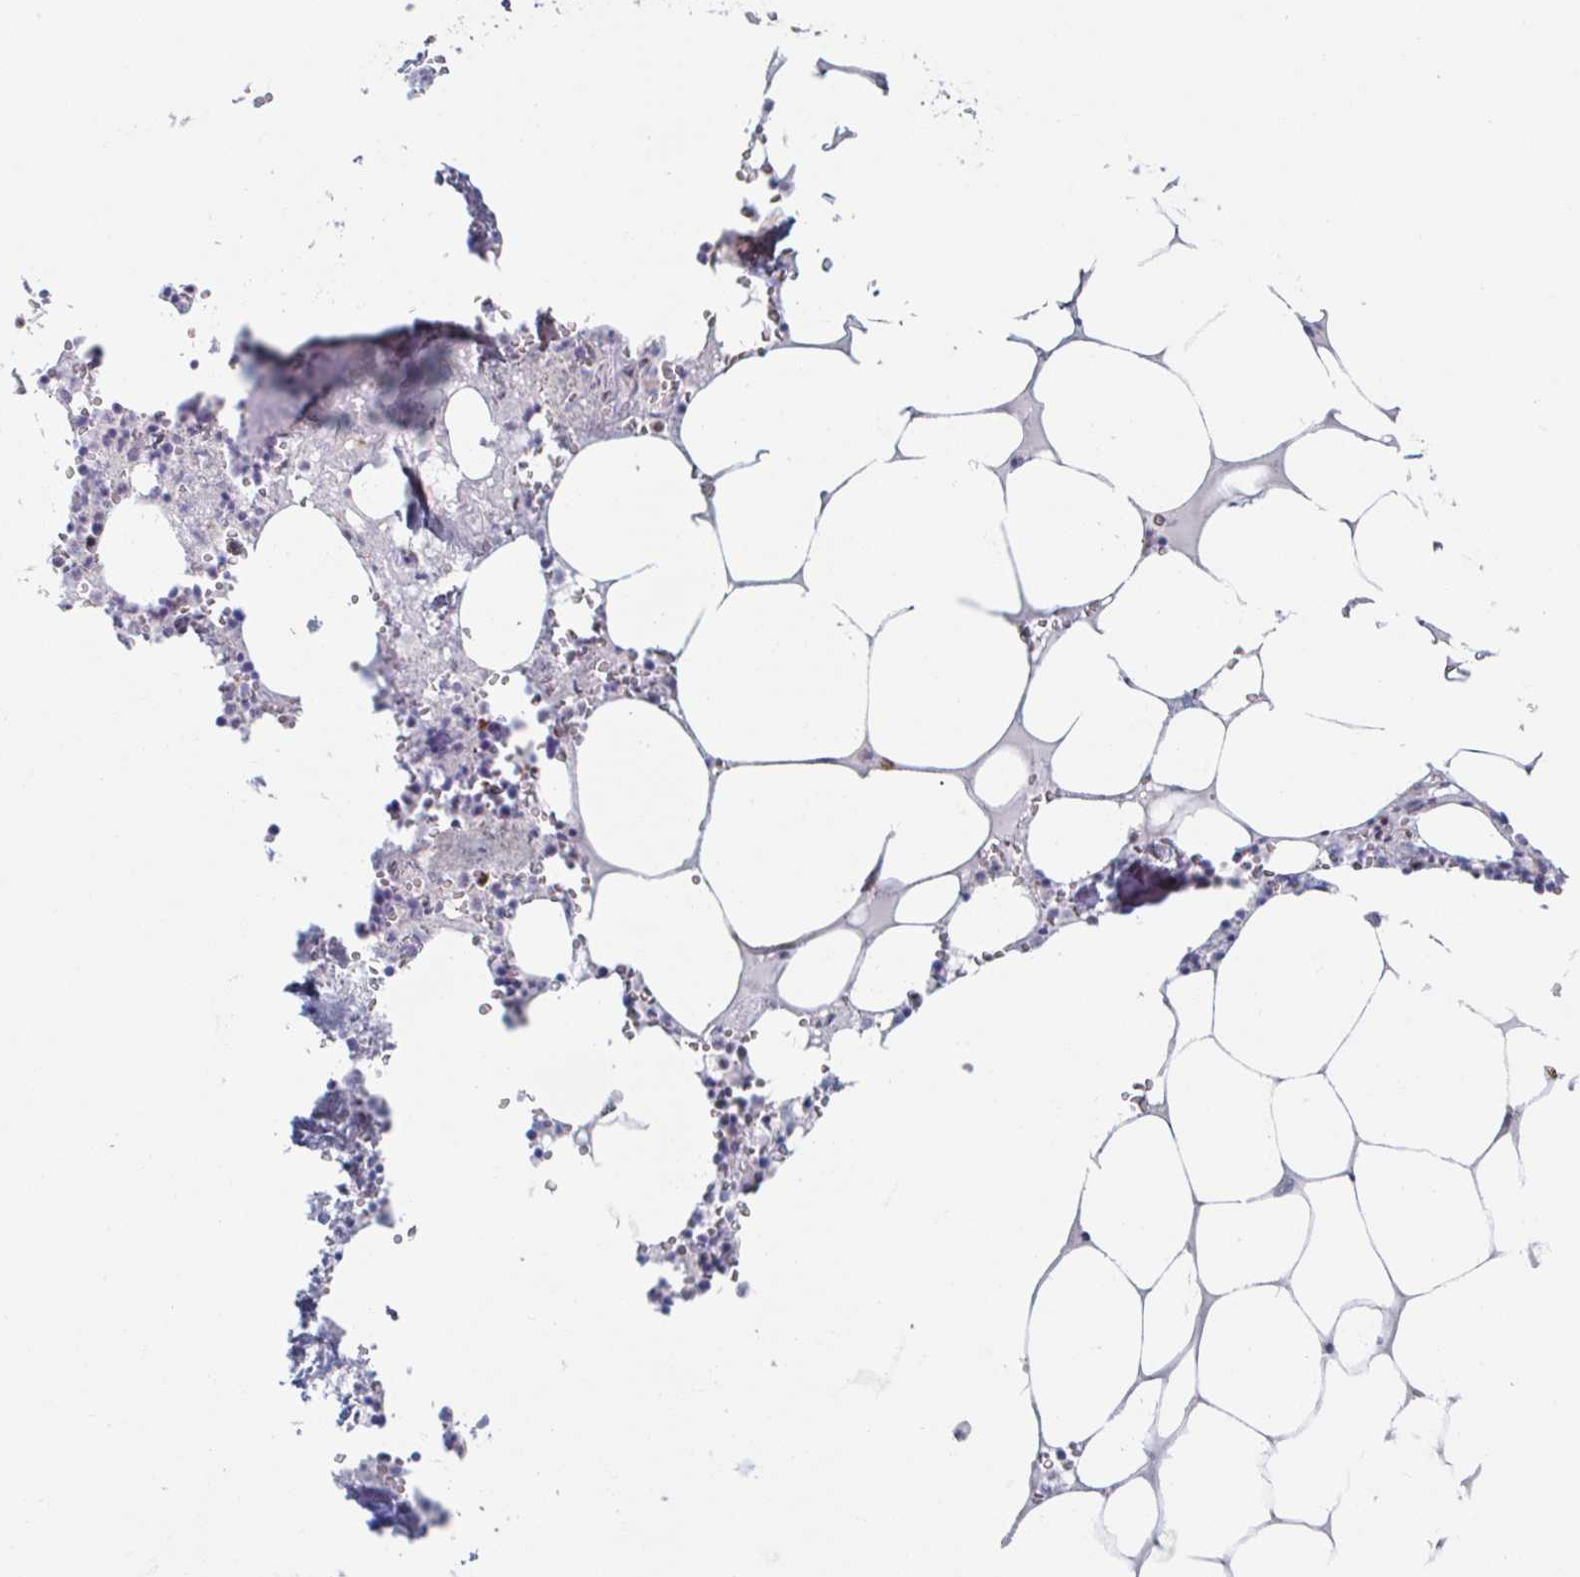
{"staining": {"intensity": "strong", "quantity": "<25%", "location": "nuclear"}, "tissue": "bone marrow", "cell_type": "Hematopoietic cells", "image_type": "normal", "snomed": [{"axis": "morphology", "description": "Normal tissue, NOS"}, {"axis": "topography", "description": "Bone marrow"}], "caption": "Bone marrow stained with IHC demonstrates strong nuclear positivity in approximately <25% of hematopoietic cells. (DAB (3,3'-diaminobenzidine) = brown stain, brightfield microscopy at high magnification).", "gene": "TRAPPC10", "patient": {"sex": "male", "age": 54}}